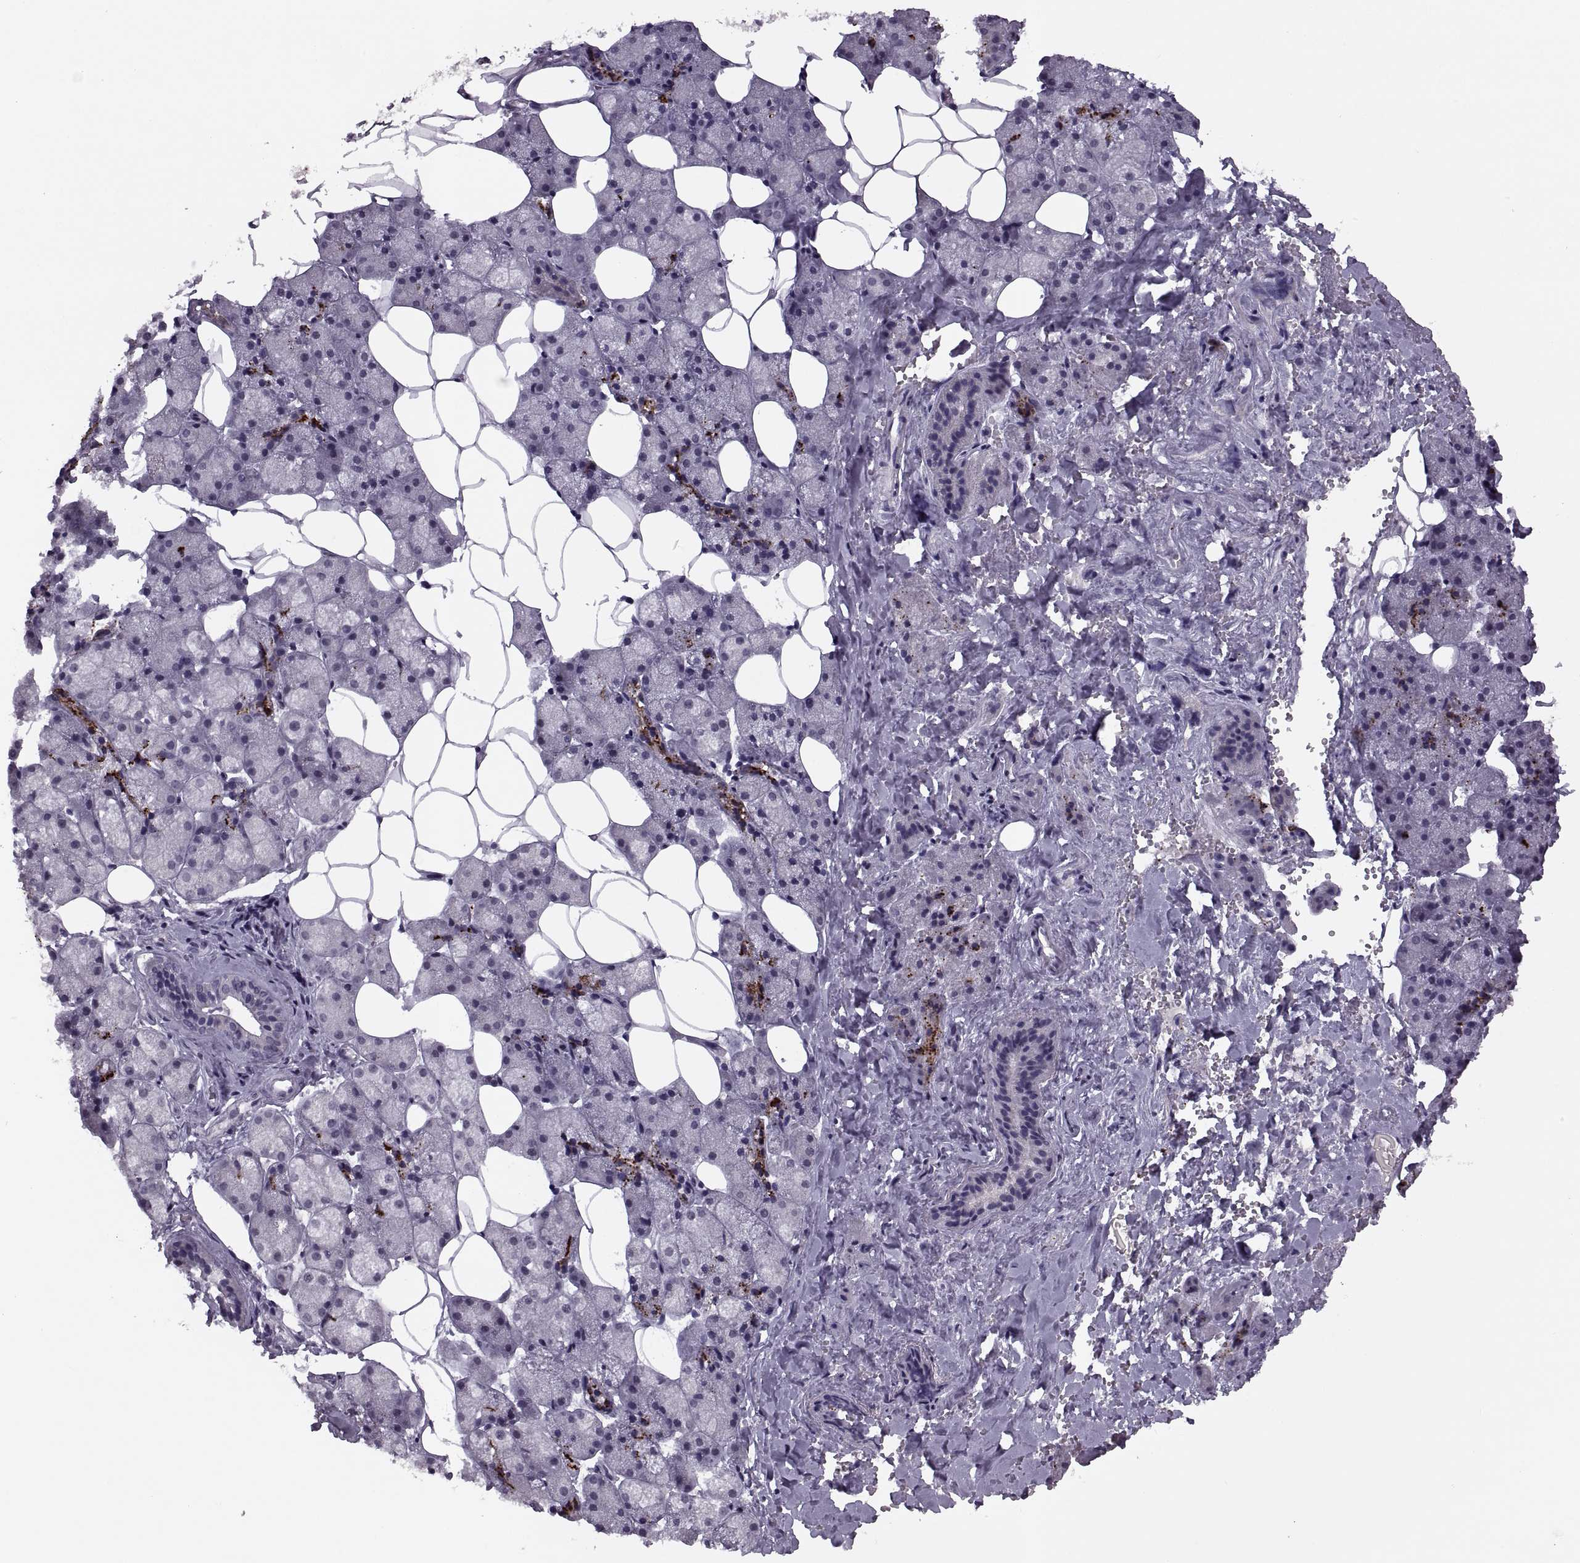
{"staining": {"intensity": "strong", "quantity": "<25%", "location": "cytoplasmic/membranous"}, "tissue": "salivary gland", "cell_type": "Glandular cells", "image_type": "normal", "snomed": [{"axis": "morphology", "description": "Normal tissue, NOS"}, {"axis": "topography", "description": "Salivary gland"}], "caption": "Immunohistochemical staining of benign salivary gland reveals medium levels of strong cytoplasmic/membranous staining in approximately <25% of glandular cells.", "gene": "CACNA1F", "patient": {"sex": "male", "age": 38}}